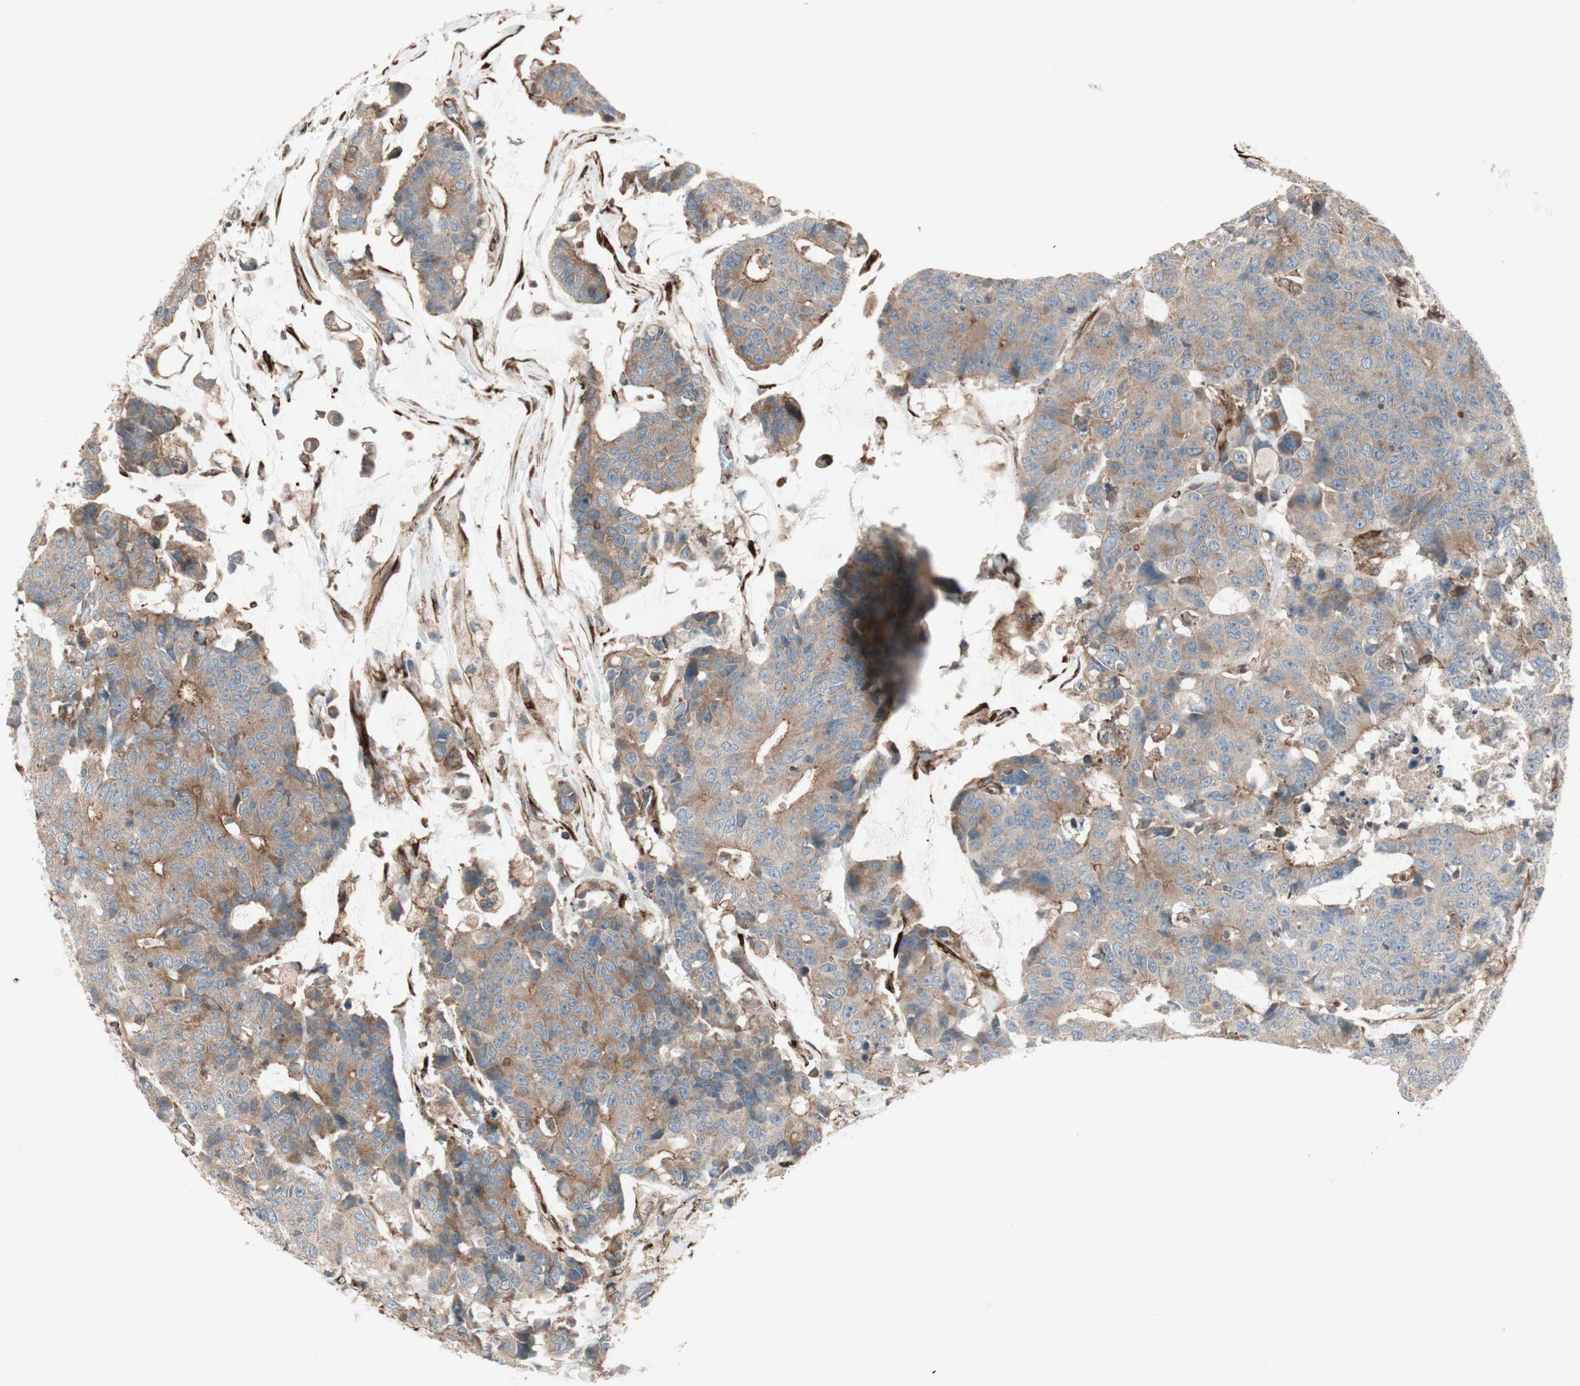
{"staining": {"intensity": "weak", "quantity": ">75%", "location": "cytoplasmic/membranous"}, "tissue": "colorectal cancer", "cell_type": "Tumor cells", "image_type": "cancer", "snomed": [{"axis": "morphology", "description": "Adenocarcinoma, NOS"}, {"axis": "topography", "description": "Colon"}], "caption": "Colorectal cancer (adenocarcinoma) stained for a protein (brown) demonstrates weak cytoplasmic/membranous positive positivity in about >75% of tumor cells.", "gene": "PRKG1", "patient": {"sex": "female", "age": 86}}